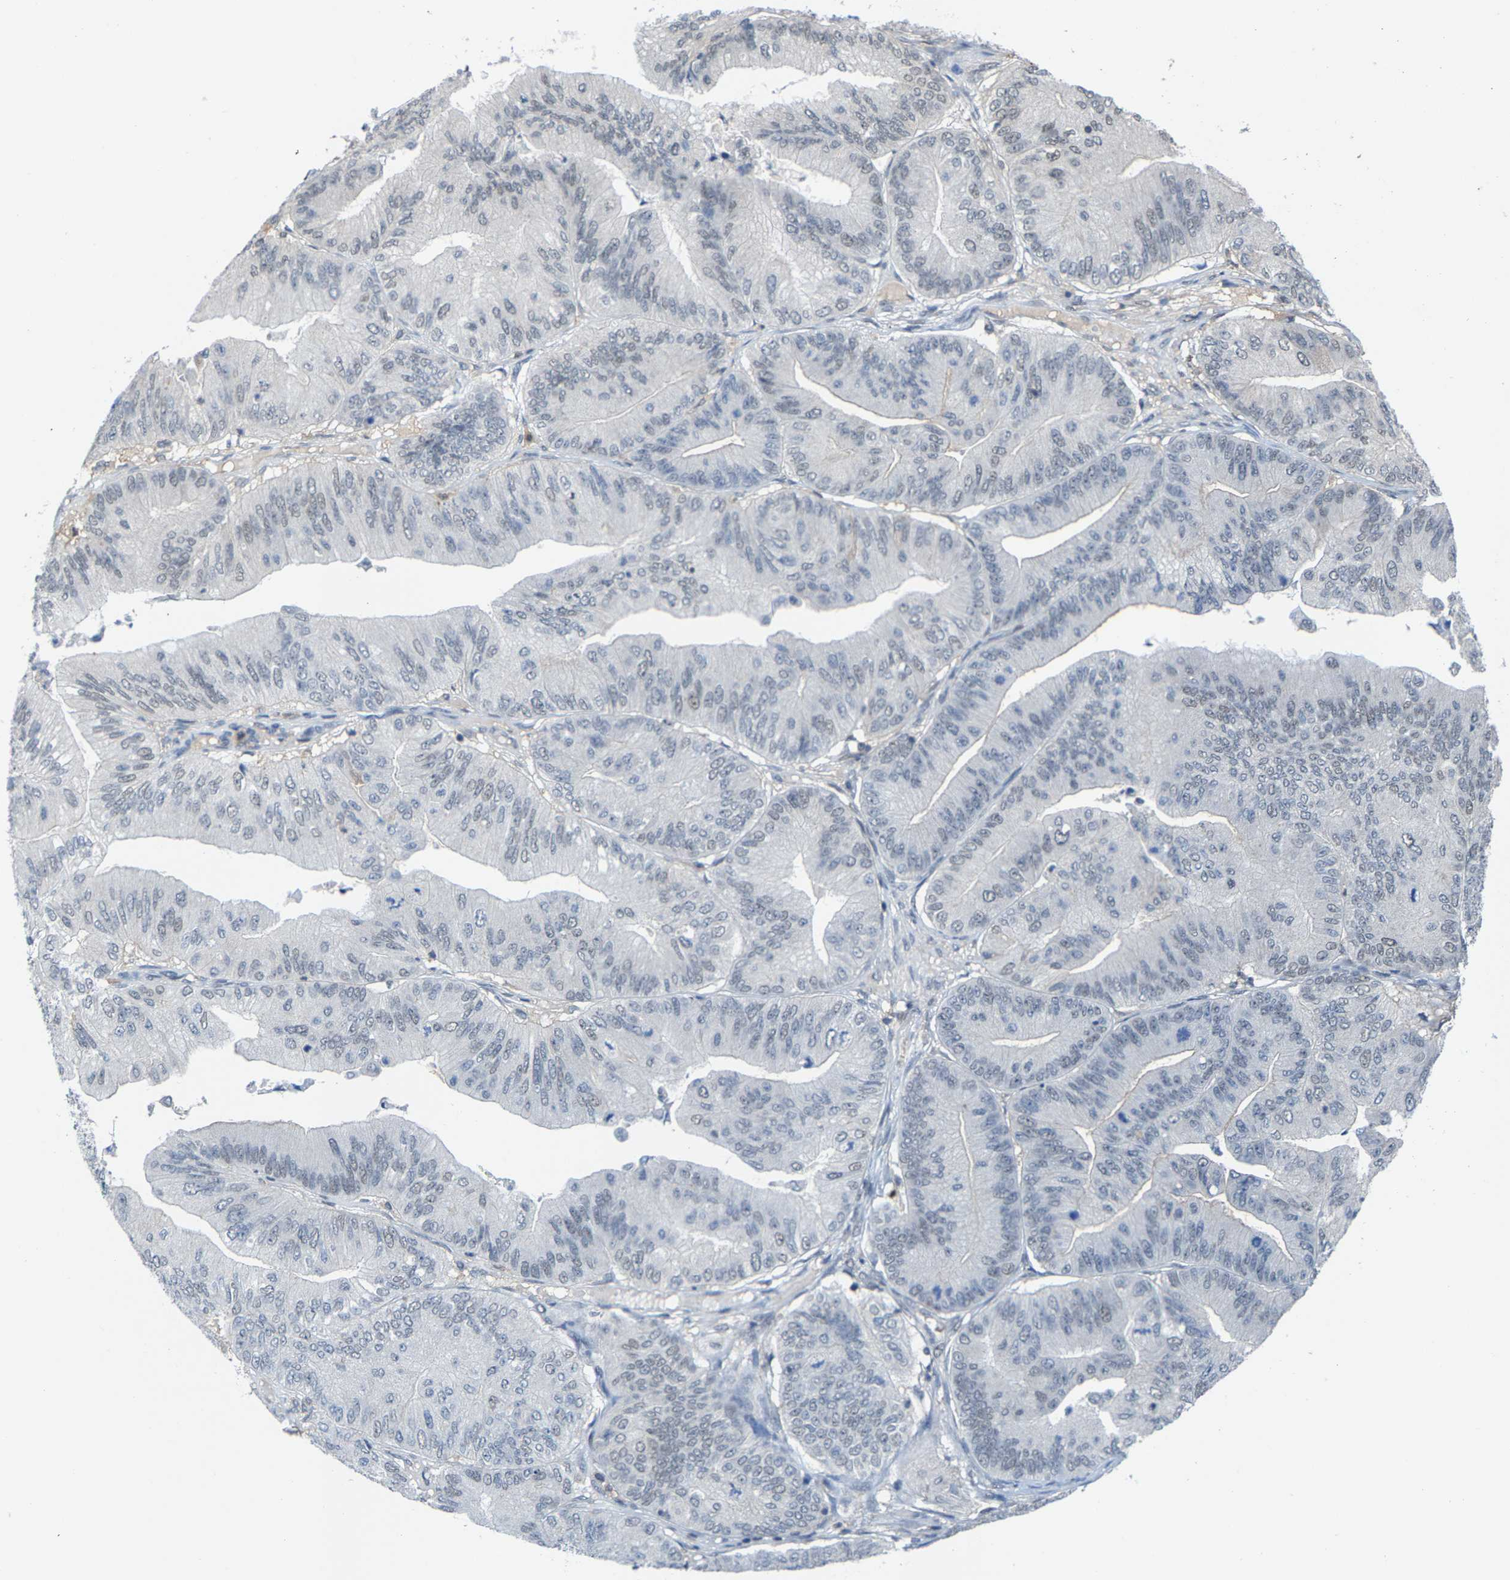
{"staining": {"intensity": "negative", "quantity": "none", "location": "none"}, "tissue": "ovarian cancer", "cell_type": "Tumor cells", "image_type": "cancer", "snomed": [{"axis": "morphology", "description": "Cystadenocarcinoma, mucinous, NOS"}, {"axis": "topography", "description": "Ovary"}], "caption": "The micrograph reveals no staining of tumor cells in ovarian cancer.", "gene": "FGD3", "patient": {"sex": "female", "age": 61}}